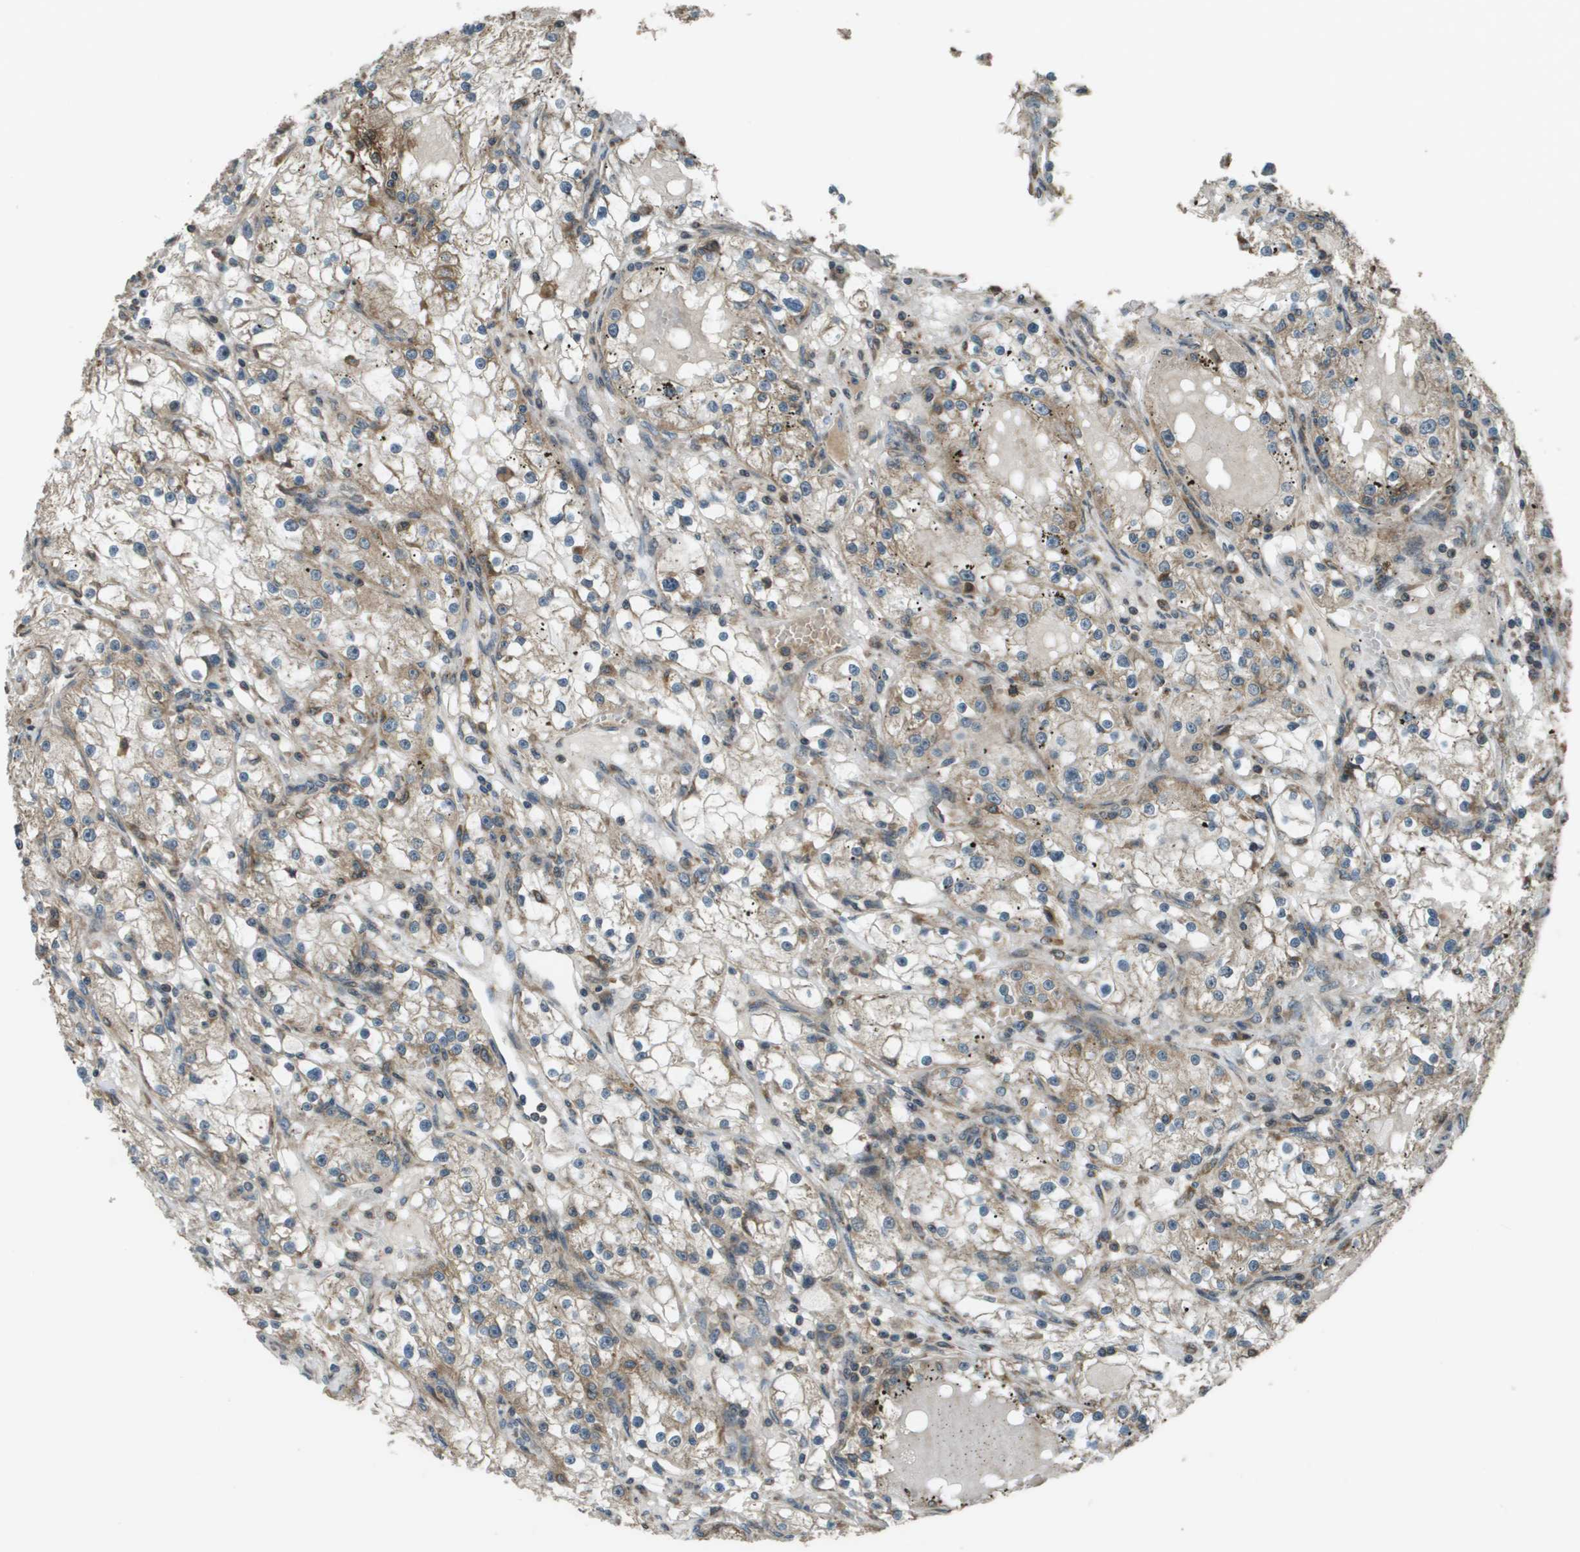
{"staining": {"intensity": "weak", "quantity": ">75%", "location": "cytoplasmic/membranous"}, "tissue": "renal cancer", "cell_type": "Tumor cells", "image_type": "cancer", "snomed": [{"axis": "morphology", "description": "Adenocarcinoma, NOS"}, {"axis": "topography", "description": "Kidney"}], "caption": "A low amount of weak cytoplasmic/membranous positivity is seen in approximately >75% of tumor cells in renal cancer tissue. The protein is shown in brown color, while the nuclei are stained blue.", "gene": "PLPBP", "patient": {"sex": "male", "age": 56}}